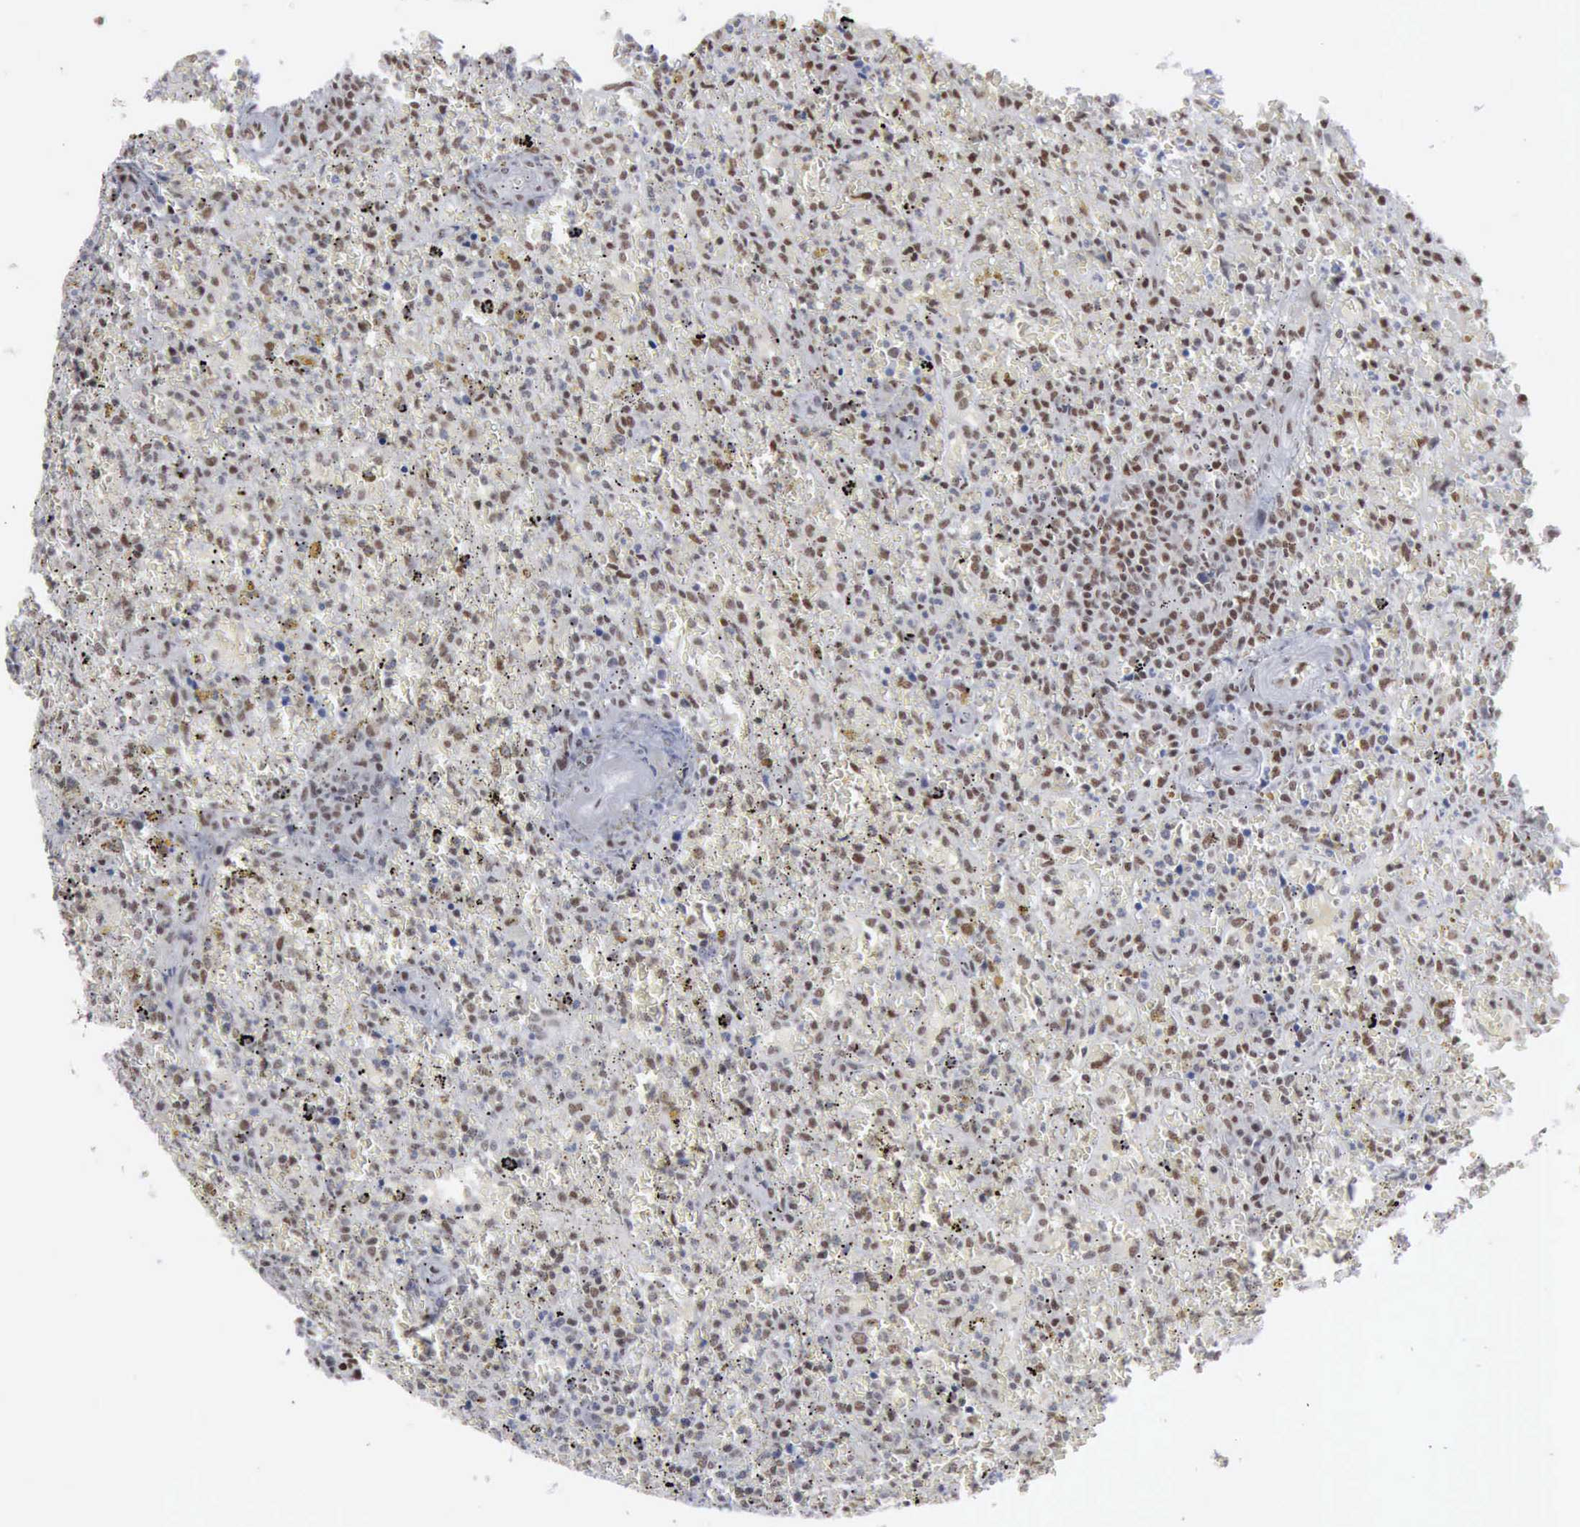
{"staining": {"intensity": "moderate", "quantity": ">75%", "location": "nuclear"}, "tissue": "lymphoma", "cell_type": "Tumor cells", "image_type": "cancer", "snomed": [{"axis": "morphology", "description": "Malignant lymphoma, non-Hodgkin's type, High grade"}, {"axis": "topography", "description": "Spleen"}, {"axis": "topography", "description": "Lymph node"}], "caption": "High-magnification brightfield microscopy of high-grade malignant lymphoma, non-Hodgkin's type stained with DAB (brown) and counterstained with hematoxylin (blue). tumor cells exhibit moderate nuclear expression is appreciated in about>75% of cells.", "gene": "XPA", "patient": {"sex": "female", "age": 70}}